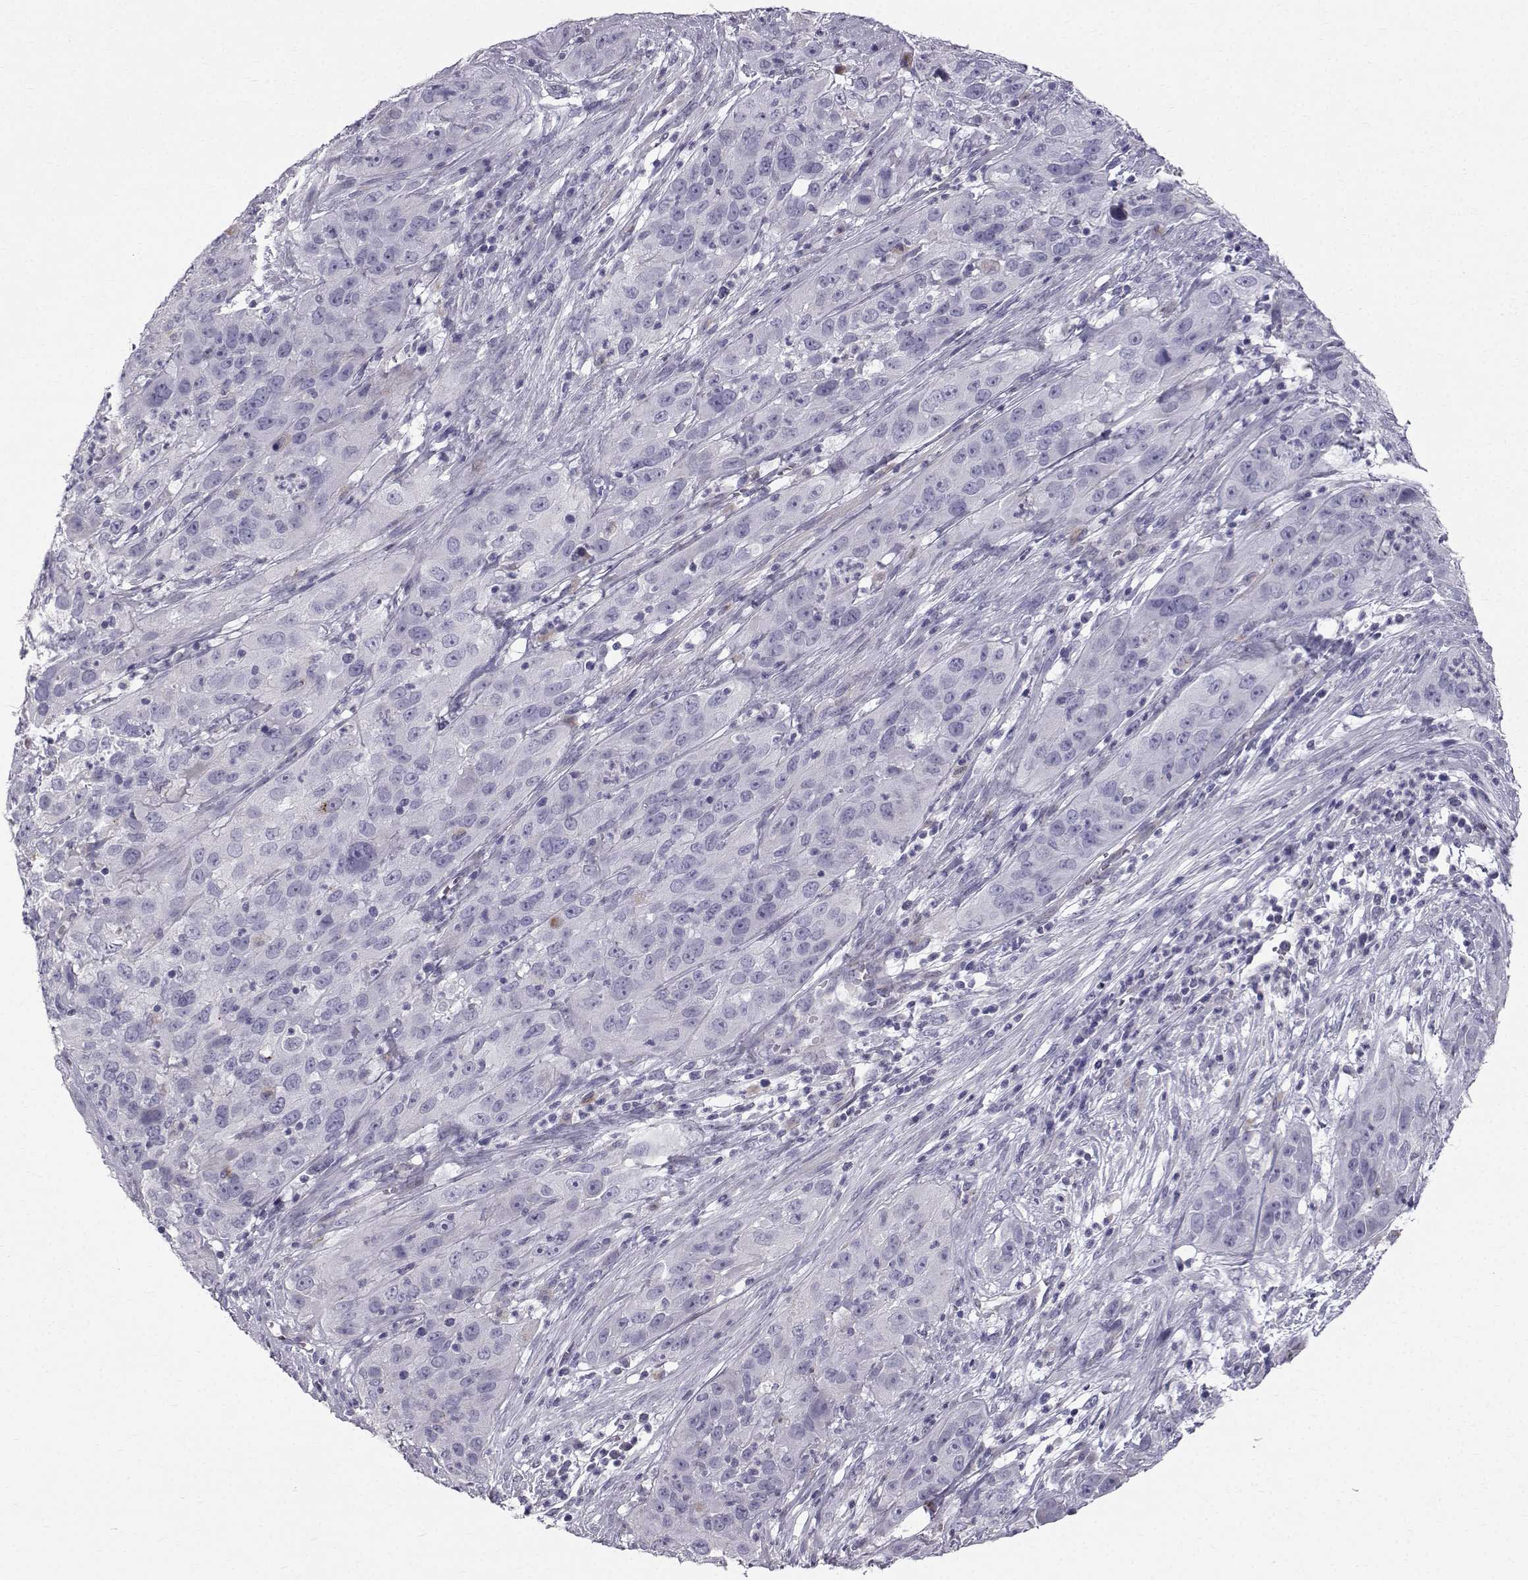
{"staining": {"intensity": "negative", "quantity": "none", "location": "none"}, "tissue": "cervical cancer", "cell_type": "Tumor cells", "image_type": "cancer", "snomed": [{"axis": "morphology", "description": "Squamous cell carcinoma, NOS"}, {"axis": "topography", "description": "Cervix"}], "caption": "Immunohistochemical staining of cervical cancer displays no significant expression in tumor cells. (DAB immunohistochemistry (IHC), high magnification).", "gene": "CALCR", "patient": {"sex": "female", "age": 32}}